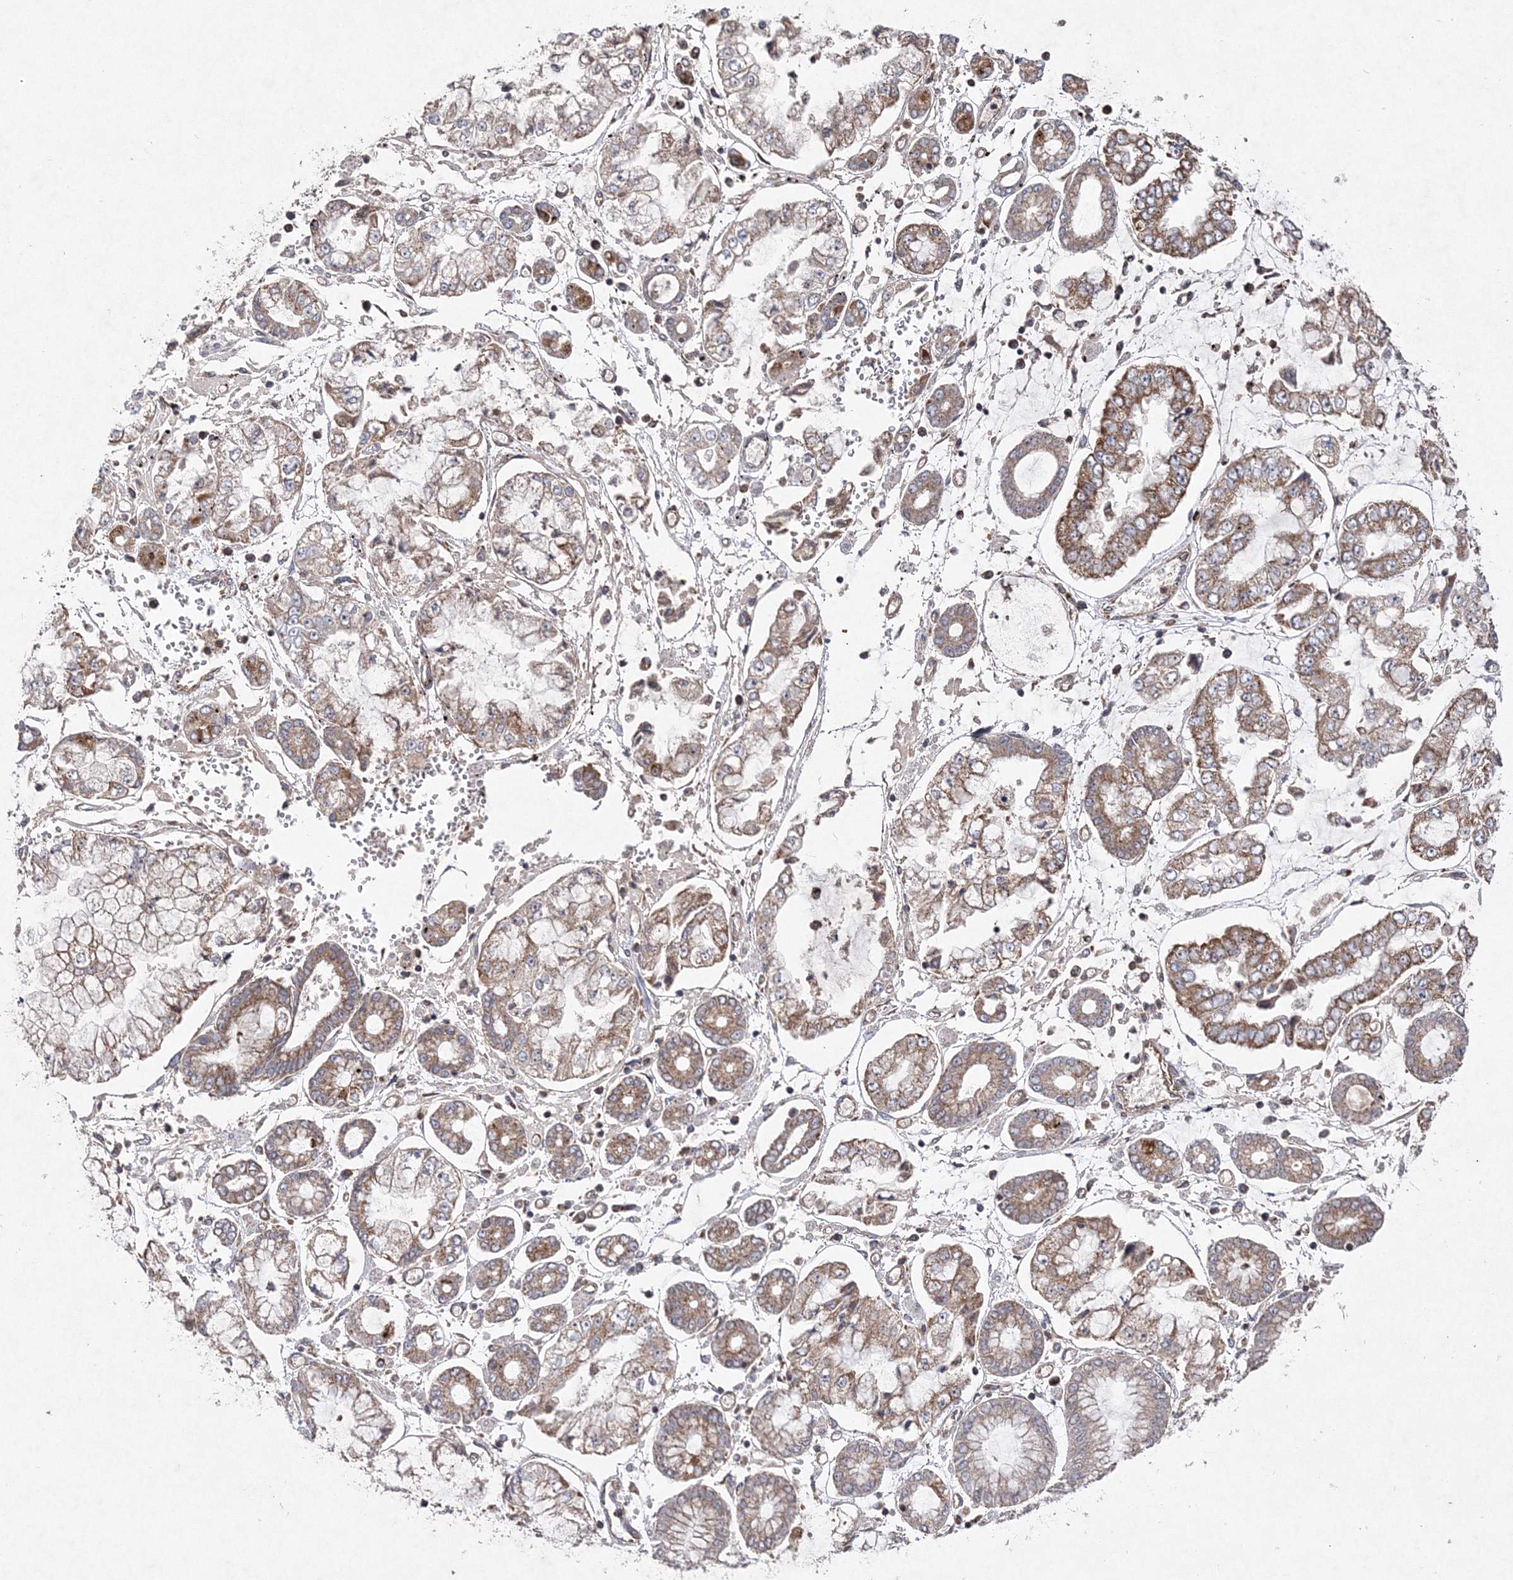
{"staining": {"intensity": "moderate", "quantity": "25%-75%", "location": "cytoplasmic/membranous"}, "tissue": "stomach cancer", "cell_type": "Tumor cells", "image_type": "cancer", "snomed": [{"axis": "morphology", "description": "Adenocarcinoma, NOS"}, {"axis": "topography", "description": "Stomach"}], "caption": "This micrograph exhibits immunohistochemistry staining of stomach adenocarcinoma, with medium moderate cytoplasmic/membranous positivity in approximately 25%-75% of tumor cells.", "gene": "DNAJC13", "patient": {"sex": "male", "age": 76}}